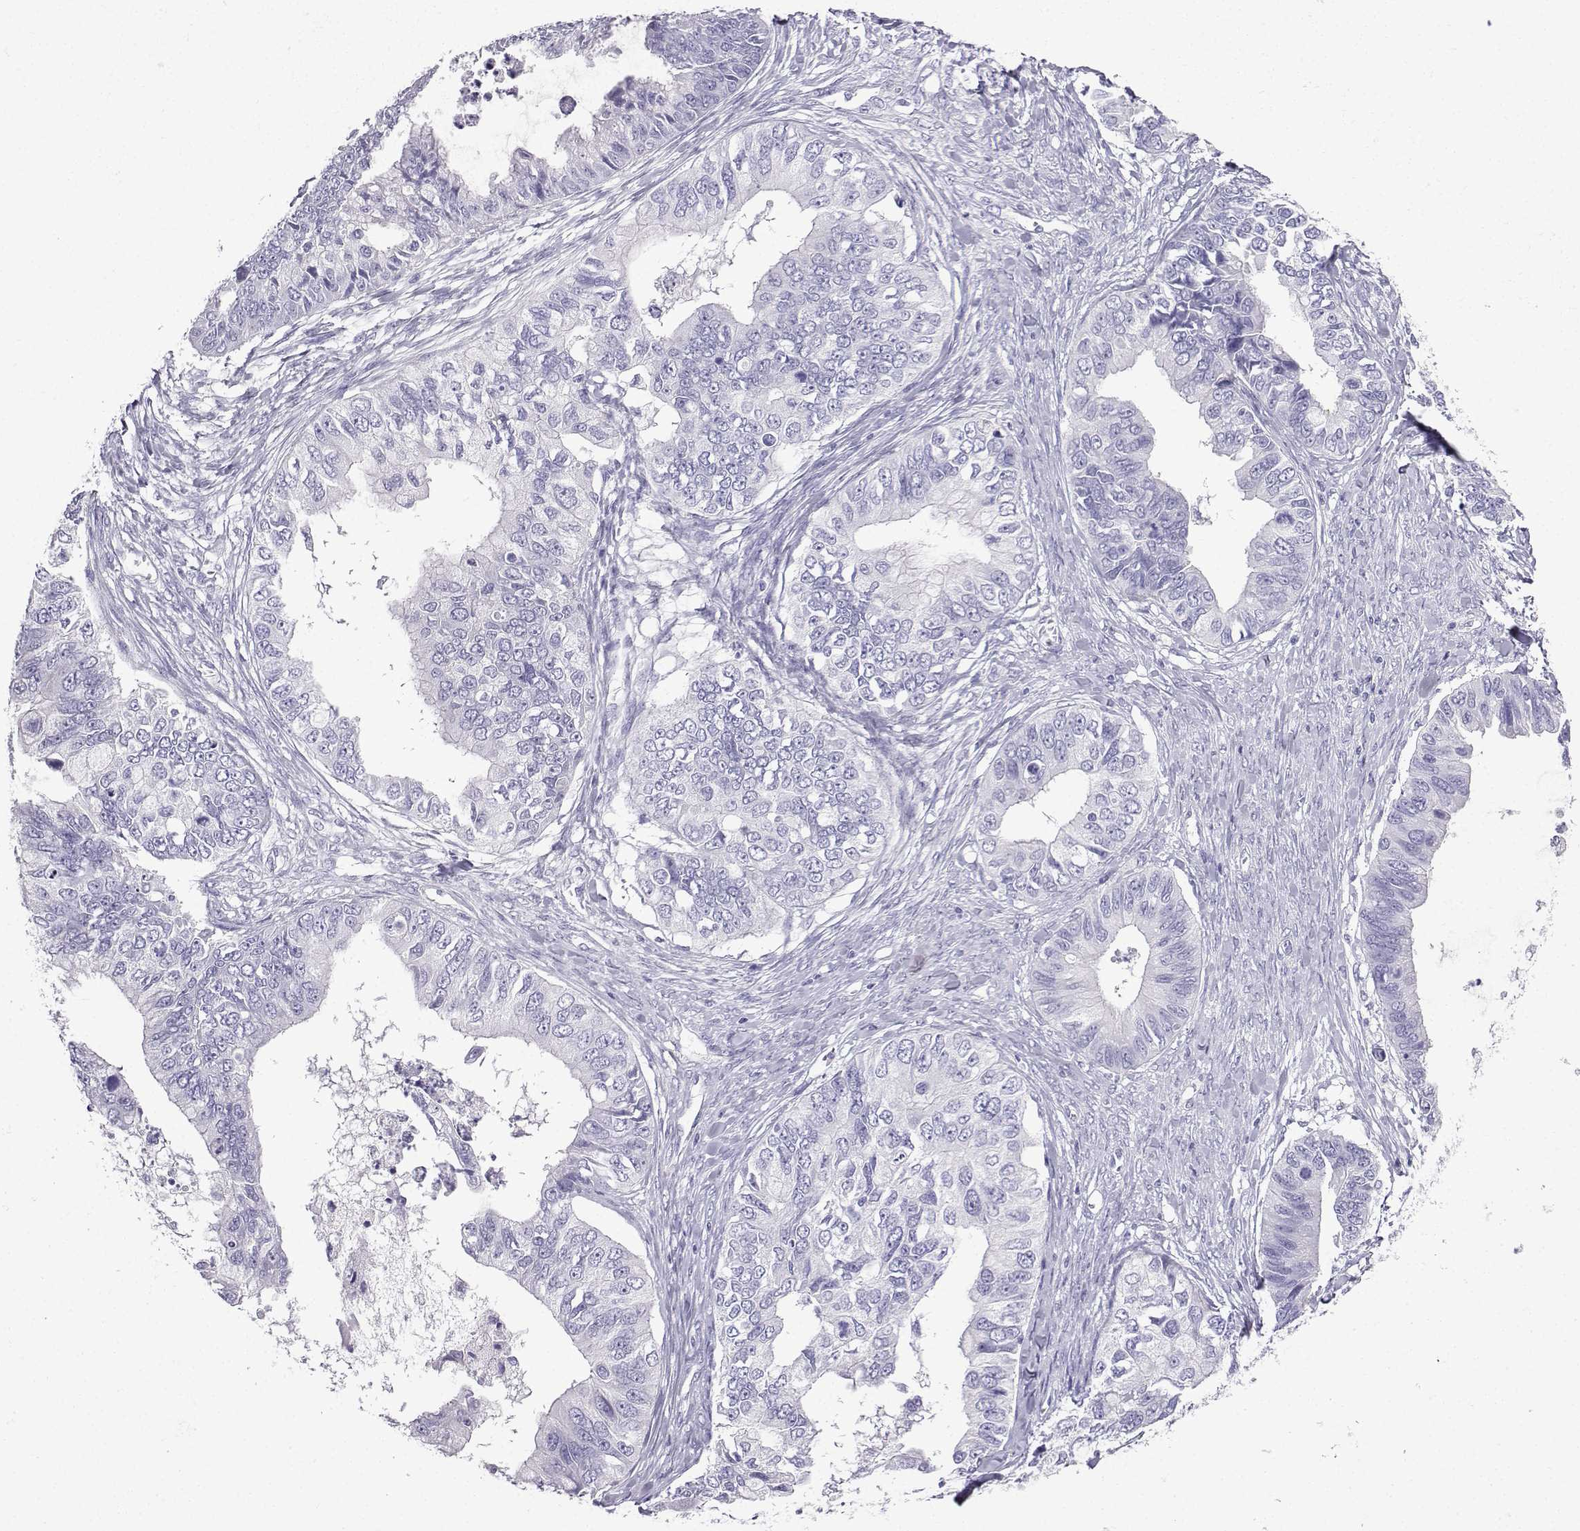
{"staining": {"intensity": "negative", "quantity": "none", "location": "none"}, "tissue": "ovarian cancer", "cell_type": "Tumor cells", "image_type": "cancer", "snomed": [{"axis": "morphology", "description": "Cystadenocarcinoma, mucinous, NOS"}, {"axis": "topography", "description": "Ovary"}], "caption": "IHC photomicrograph of human mucinous cystadenocarcinoma (ovarian) stained for a protein (brown), which demonstrates no expression in tumor cells.", "gene": "KCNF1", "patient": {"sex": "female", "age": 76}}